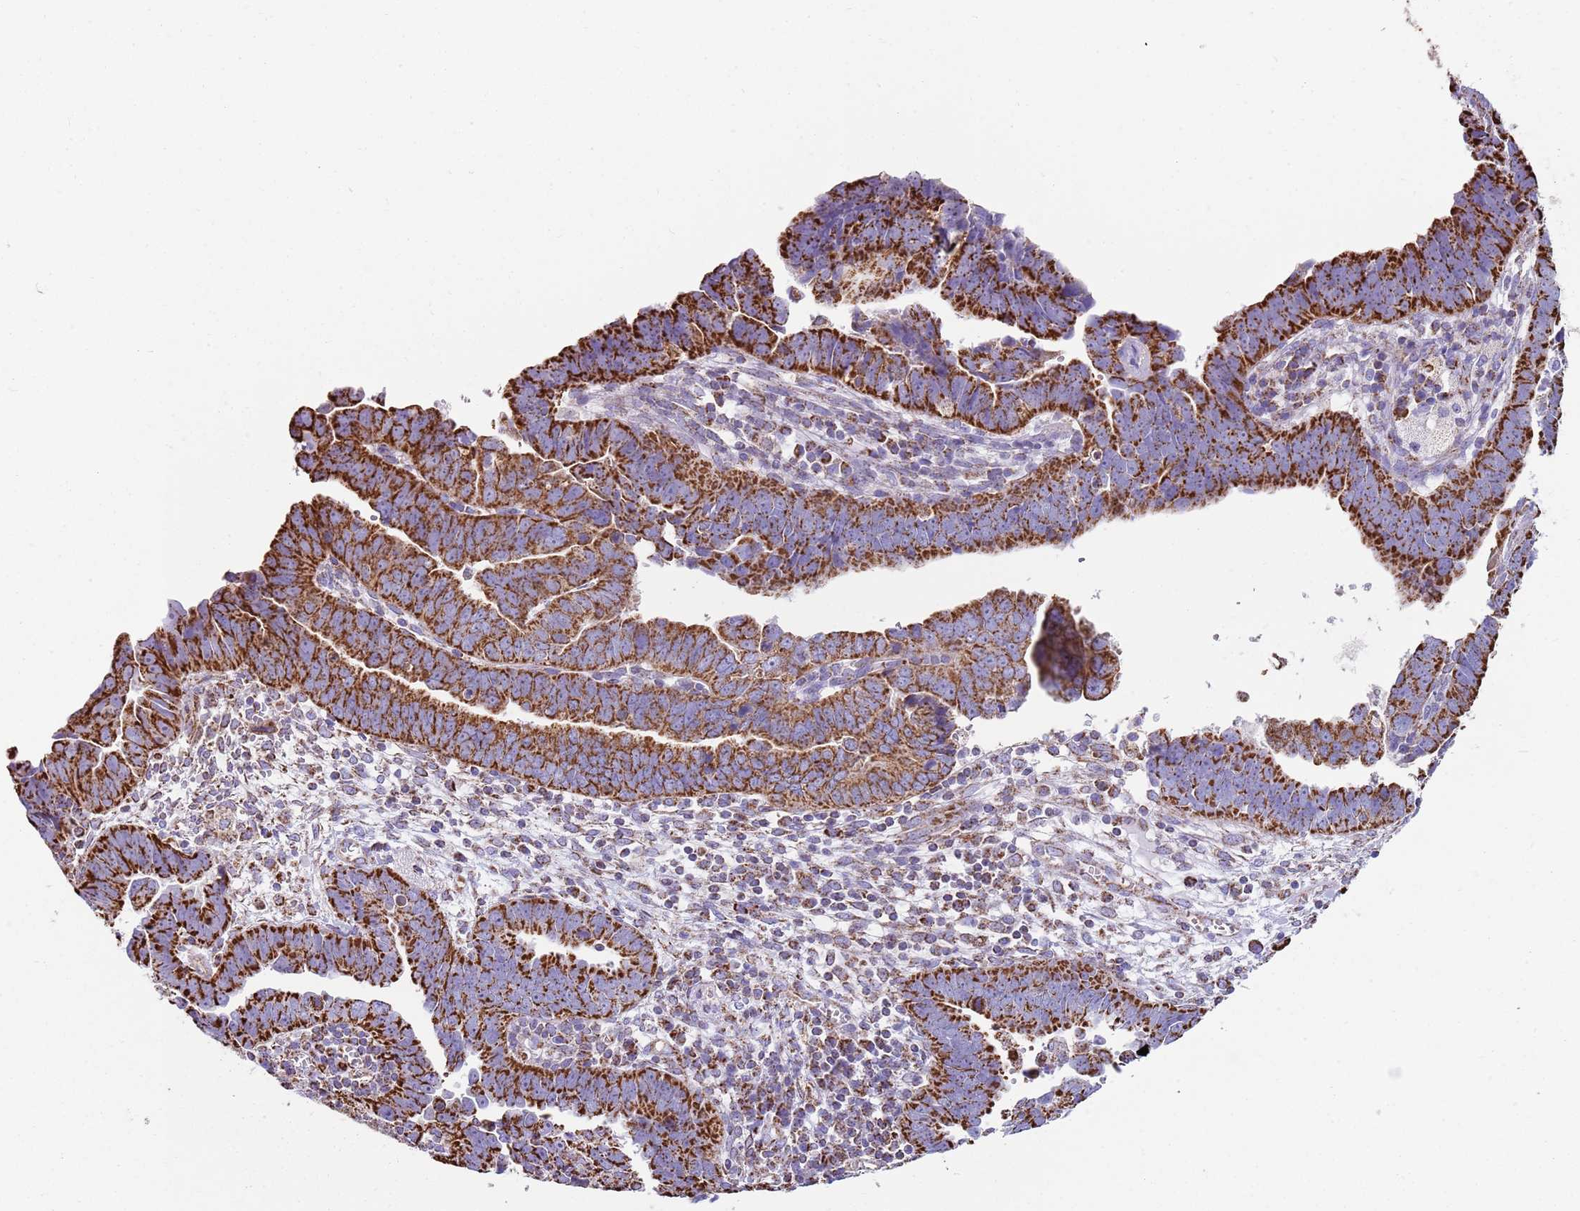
{"staining": {"intensity": "strong", "quantity": ">75%", "location": "cytoplasmic/membranous"}, "tissue": "endometrial cancer", "cell_type": "Tumor cells", "image_type": "cancer", "snomed": [{"axis": "morphology", "description": "Adenocarcinoma, NOS"}, {"axis": "topography", "description": "Endometrium"}], "caption": "Brown immunohistochemical staining in human adenocarcinoma (endometrial) demonstrates strong cytoplasmic/membranous positivity in approximately >75% of tumor cells. (DAB = brown stain, brightfield microscopy at high magnification).", "gene": "TTLL1", "patient": {"sex": "female", "age": 75}}